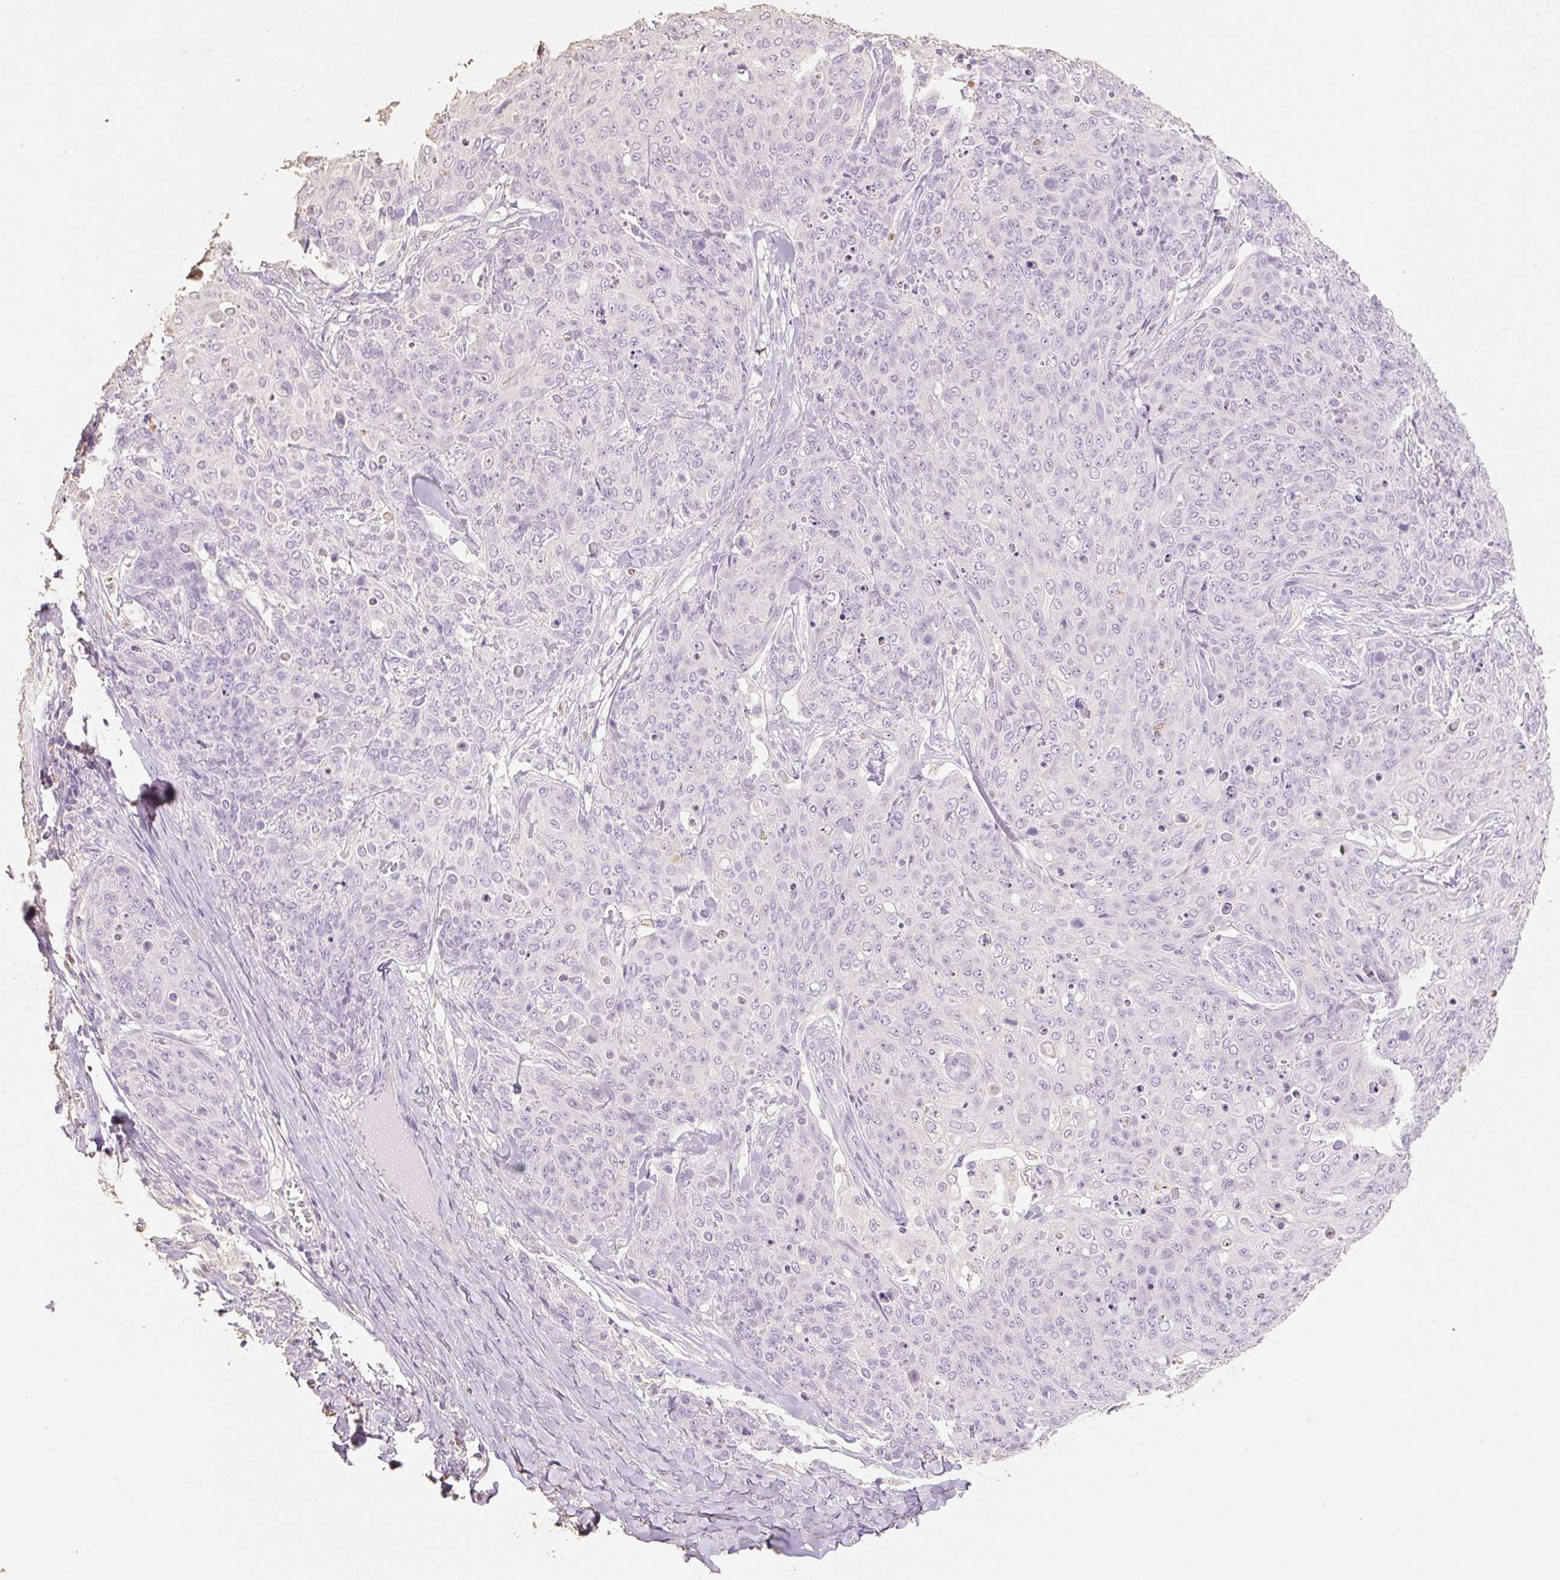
{"staining": {"intensity": "negative", "quantity": "none", "location": "none"}, "tissue": "skin cancer", "cell_type": "Tumor cells", "image_type": "cancer", "snomed": [{"axis": "morphology", "description": "Squamous cell carcinoma, NOS"}, {"axis": "topography", "description": "Skin"}, {"axis": "topography", "description": "Vulva"}], "caption": "Tumor cells are negative for brown protein staining in skin squamous cell carcinoma. Nuclei are stained in blue.", "gene": "MBOAT7", "patient": {"sex": "female", "age": 85}}